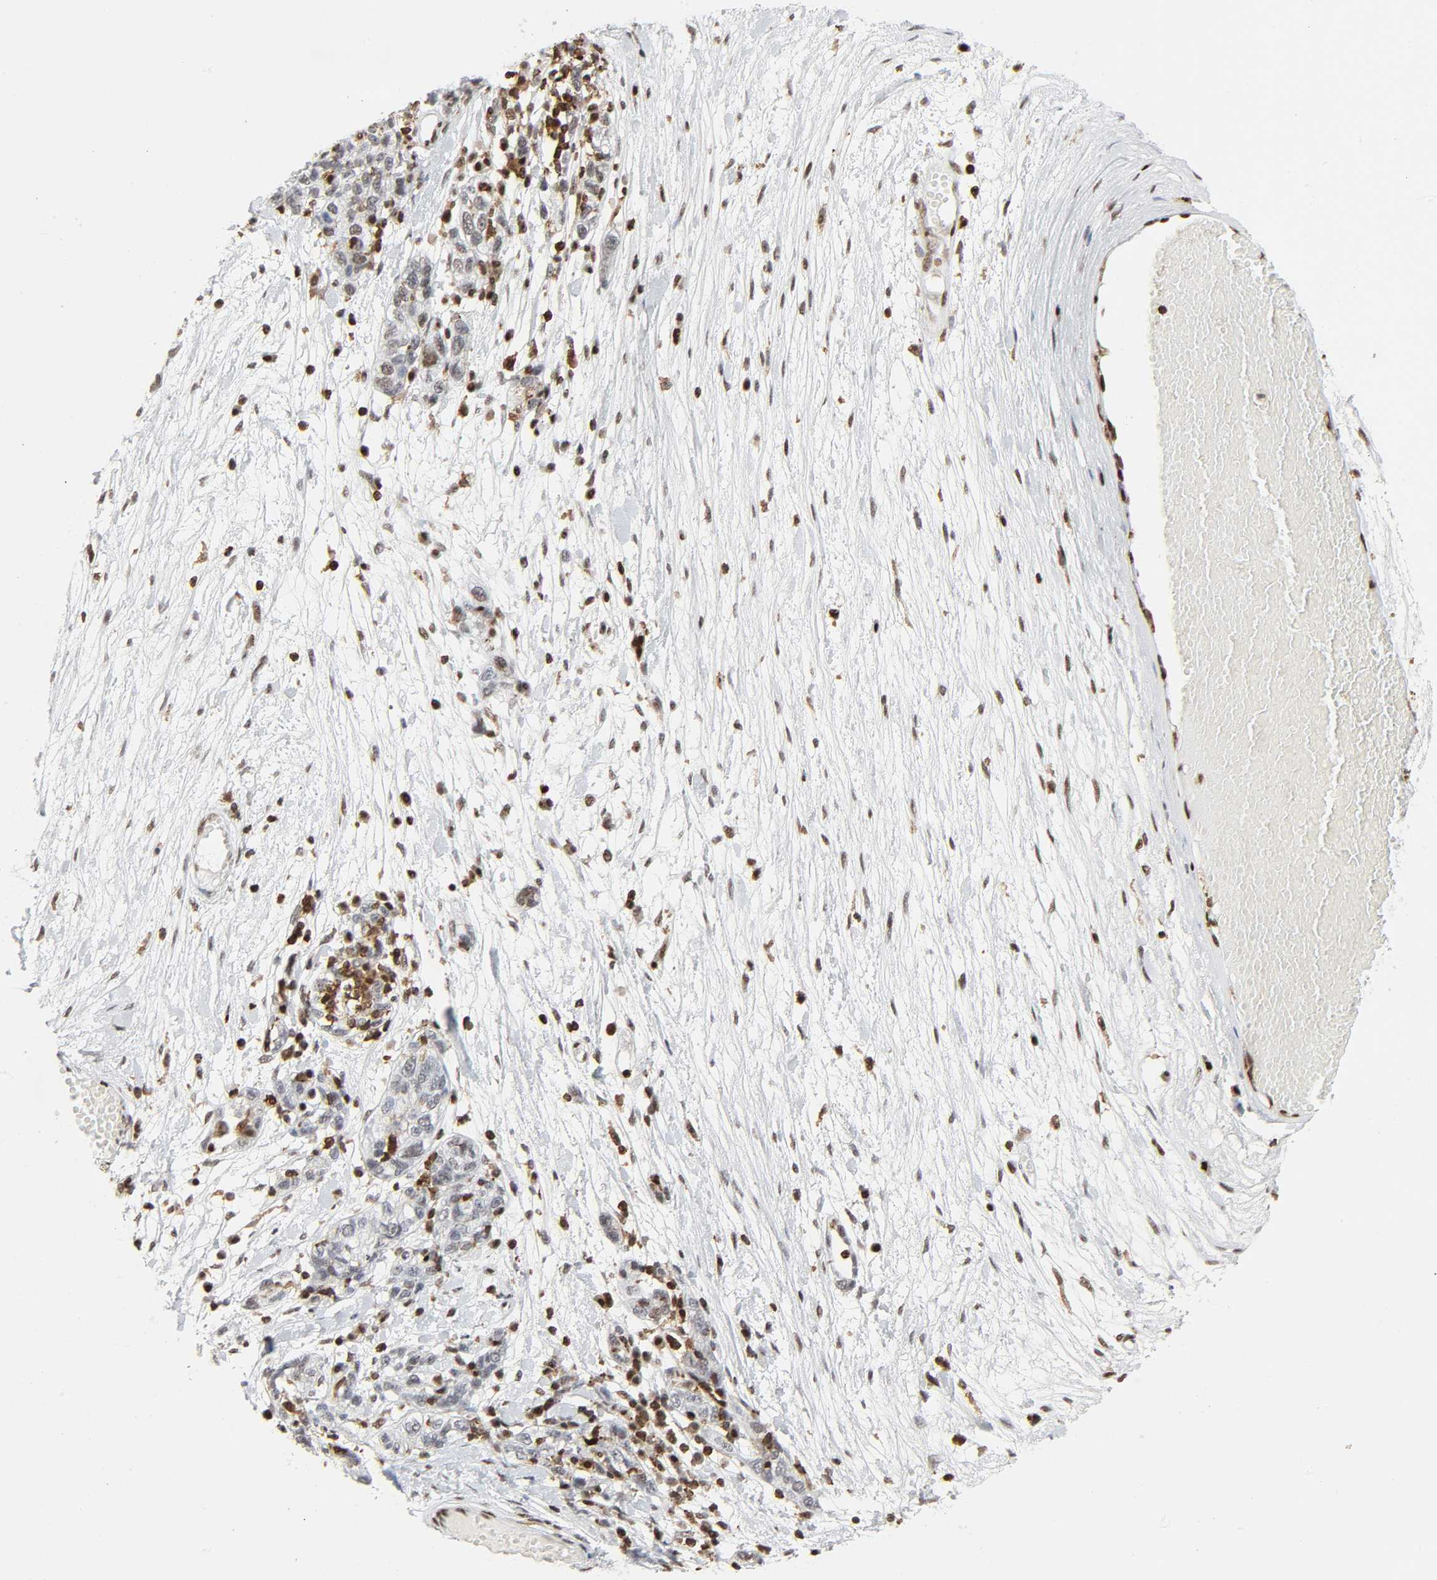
{"staining": {"intensity": "moderate", "quantity": "25%-75%", "location": "nuclear"}, "tissue": "ovarian cancer", "cell_type": "Tumor cells", "image_type": "cancer", "snomed": [{"axis": "morphology", "description": "Cystadenocarcinoma, serous, NOS"}, {"axis": "topography", "description": "Ovary"}], "caption": "Ovarian serous cystadenocarcinoma stained for a protein (brown) displays moderate nuclear positive expression in approximately 25%-75% of tumor cells.", "gene": "WAS", "patient": {"sex": "female", "age": 71}}